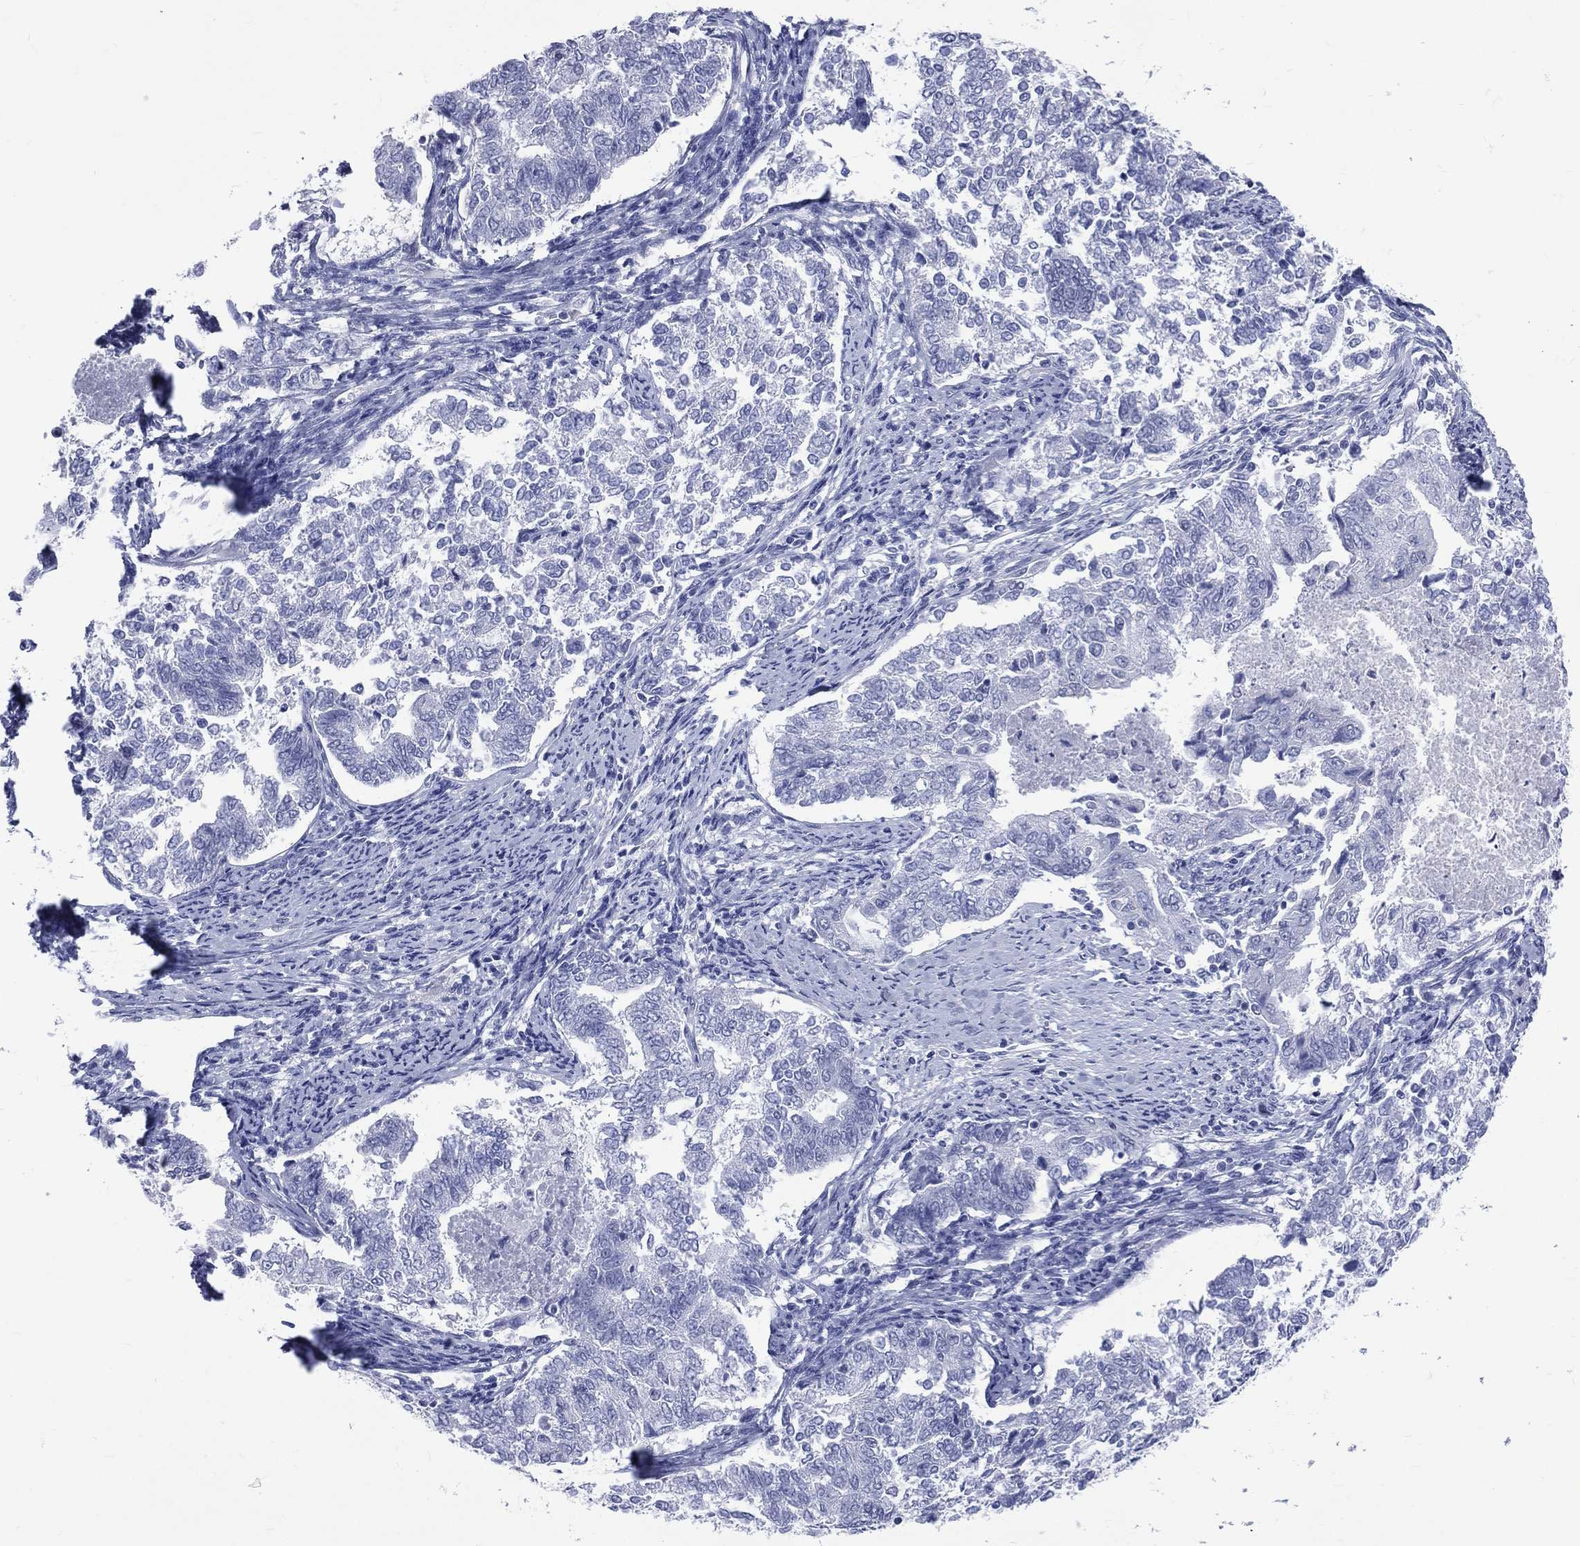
{"staining": {"intensity": "negative", "quantity": "none", "location": "none"}, "tissue": "endometrial cancer", "cell_type": "Tumor cells", "image_type": "cancer", "snomed": [{"axis": "morphology", "description": "Adenocarcinoma, NOS"}, {"axis": "topography", "description": "Endometrium"}], "caption": "This micrograph is of endometrial cancer stained with immunohistochemistry to label a protein in brown with the nuclei are counter-stained blue. There is no expression in tumor cells. The staining is performed using DAB (3,3'-diaminobenzidine) brown chromogen with nuclei counter-stained in using hematoxylin.", "gene": "MLLT10", "patient": {"sex": "female", "age": 65}}